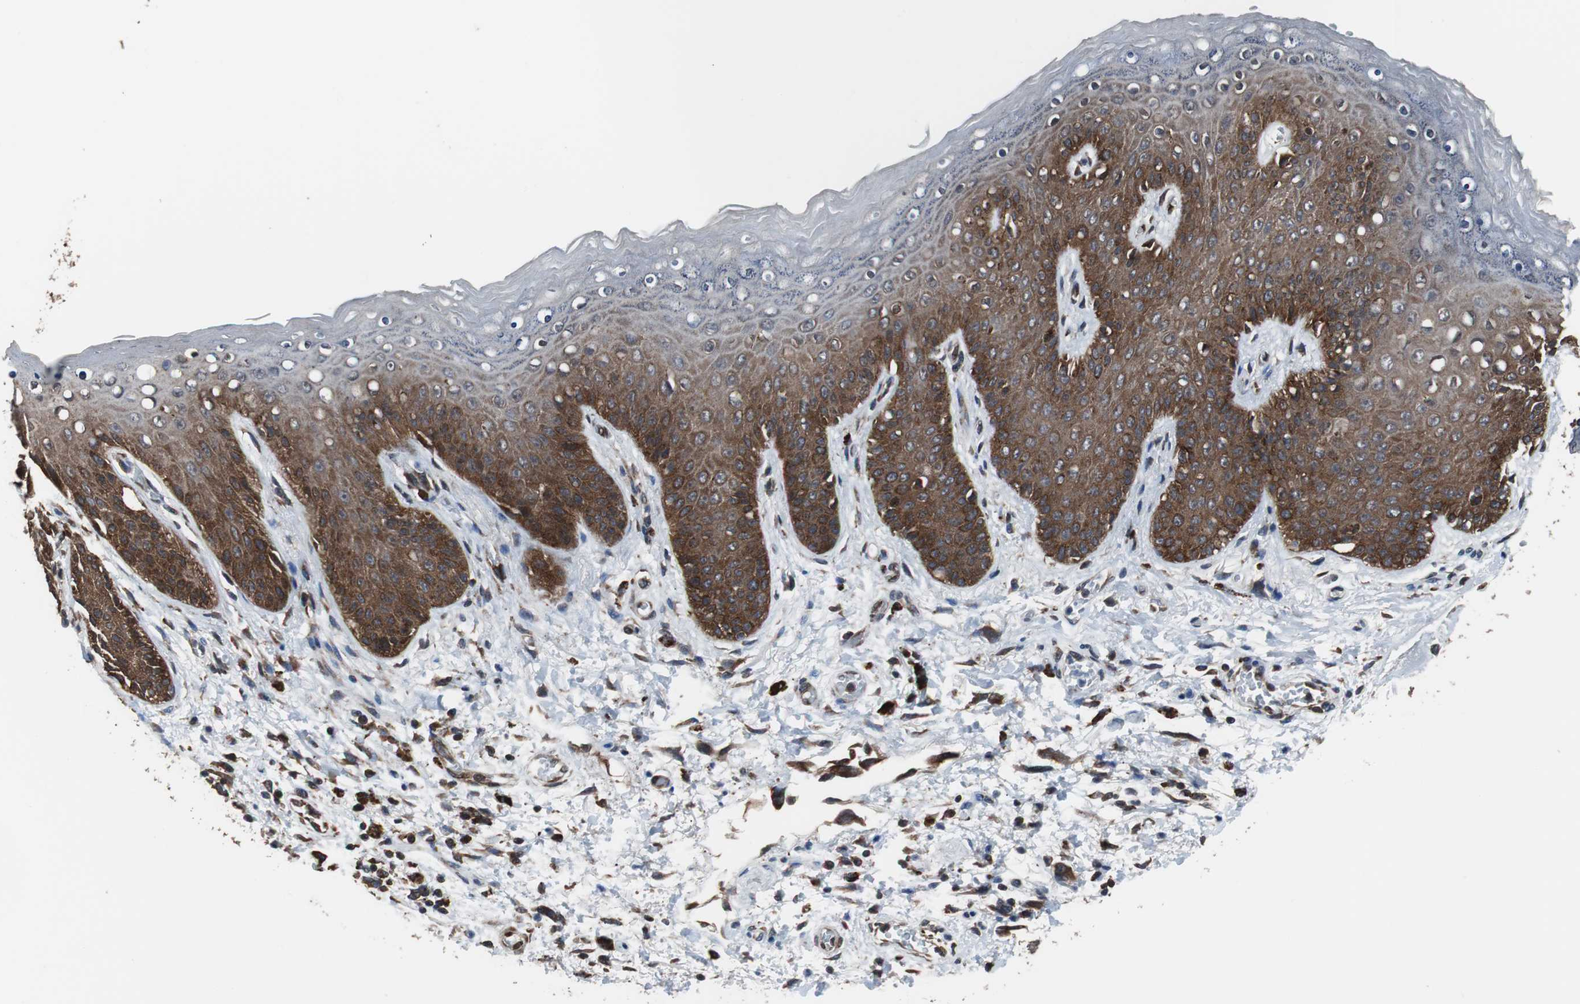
{"staining": {"intensity": "strong", "quantity": "25%-75%", "location": "cytoplasmic/membranous"}, "tissue": "skin", "cell_type": "Epidermal cells", "image_type": "normal", "snomed": [{"axis": "morphology", "description": "Normal tissue, NOS"}, {"axis": "topography", "description": "Anal"}], "caption": "Immunohistochemistry (IHC) photomicrograph of unremarkable skin stained for a protein (brown), which exhibits high levels of strong cytoplasmic/membranous staining in approximately 25%-75% of epidermal cells.", "gene": "USP10", "patient": {"sex": "female", "age": 46}}